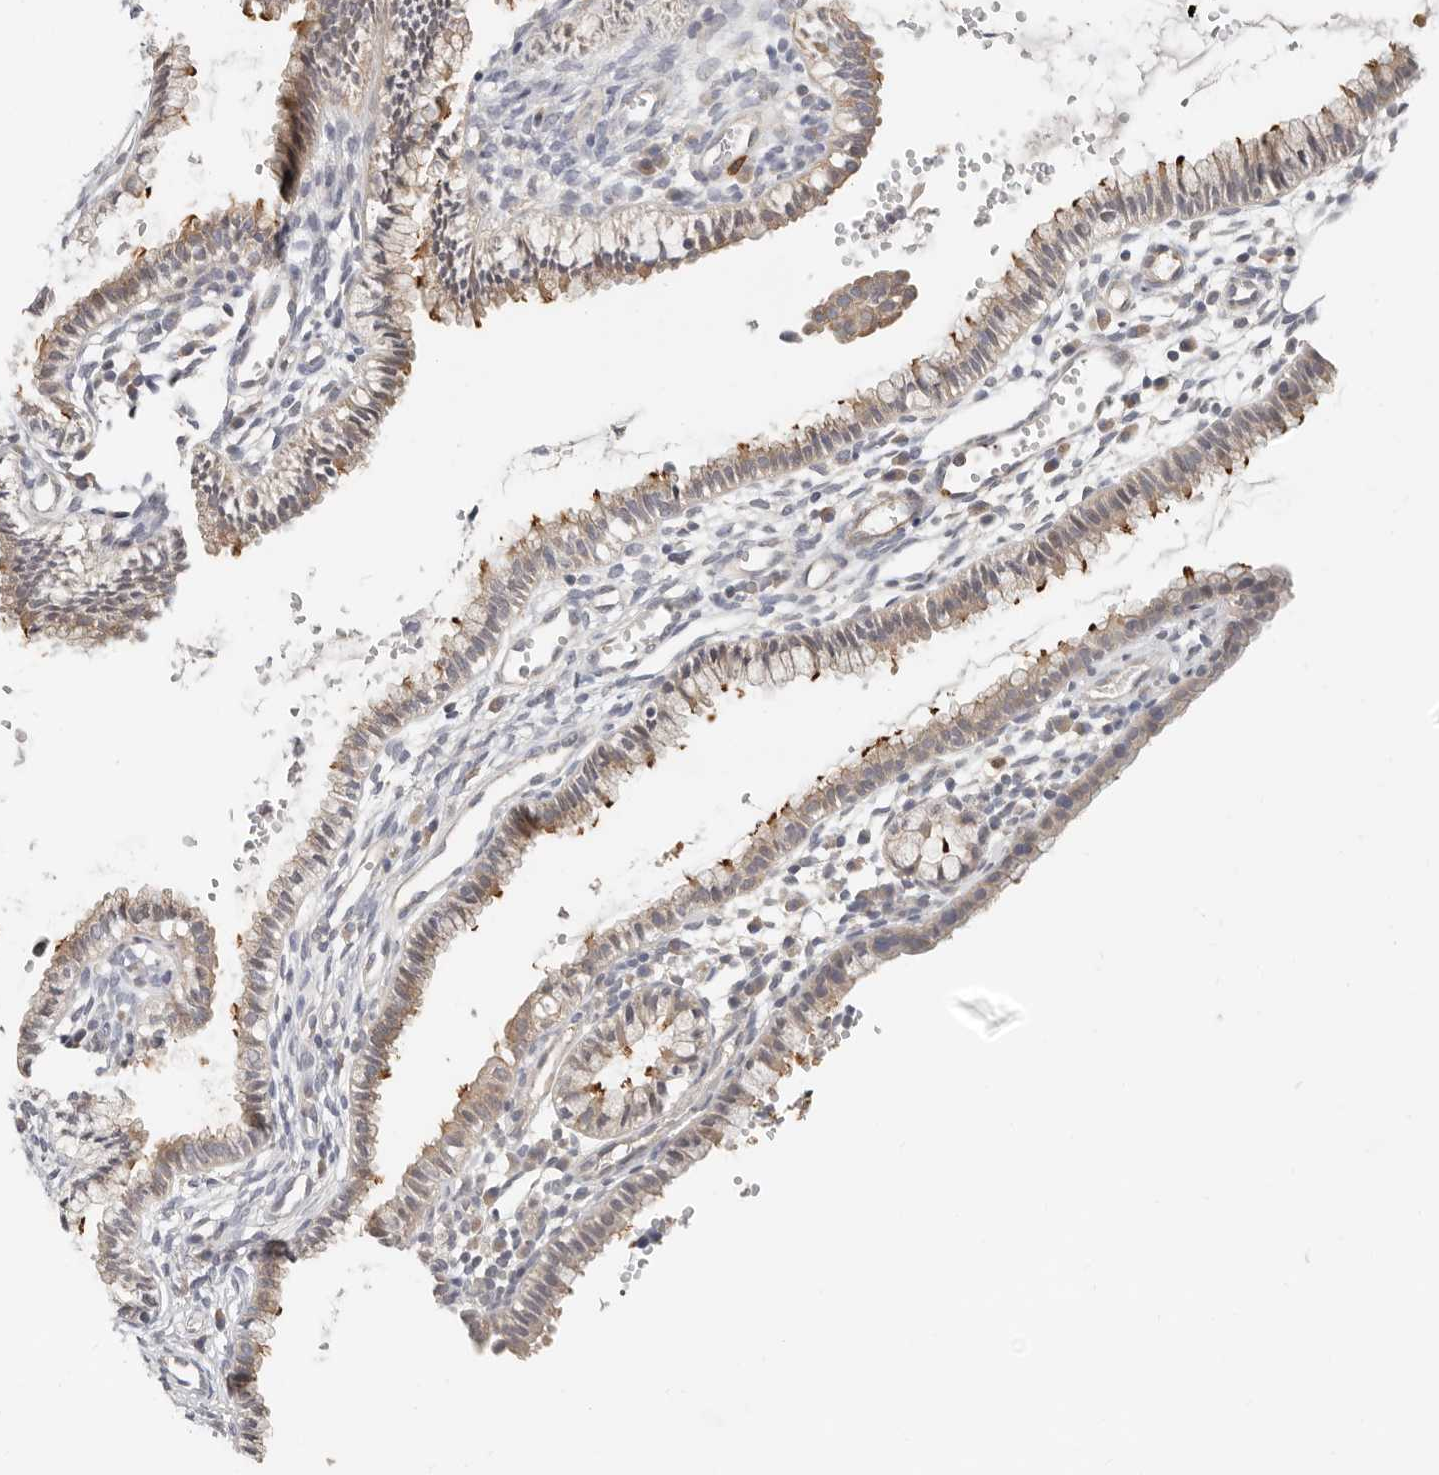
{"staining": {"intensity": "weak", "quantity": "25%-75%", "location": "cytoplasmic/membranous"}, "tissue": "cervix", "cell_type": "Glandular cells", "image_type": "normal", "snomed": [{"axis": "morphology", "description": "Normal tissue, NOS"}, {"axis": "topography", "description": "Cervix"}], "caption": "This is a photomicrograph of IHC staining of normal cervix, which shows weak positivity in the cytoplasmic/membranous of glandular cells.", "gene": "ZRANB1", "patient": {"sex": "female", "age": 27}}